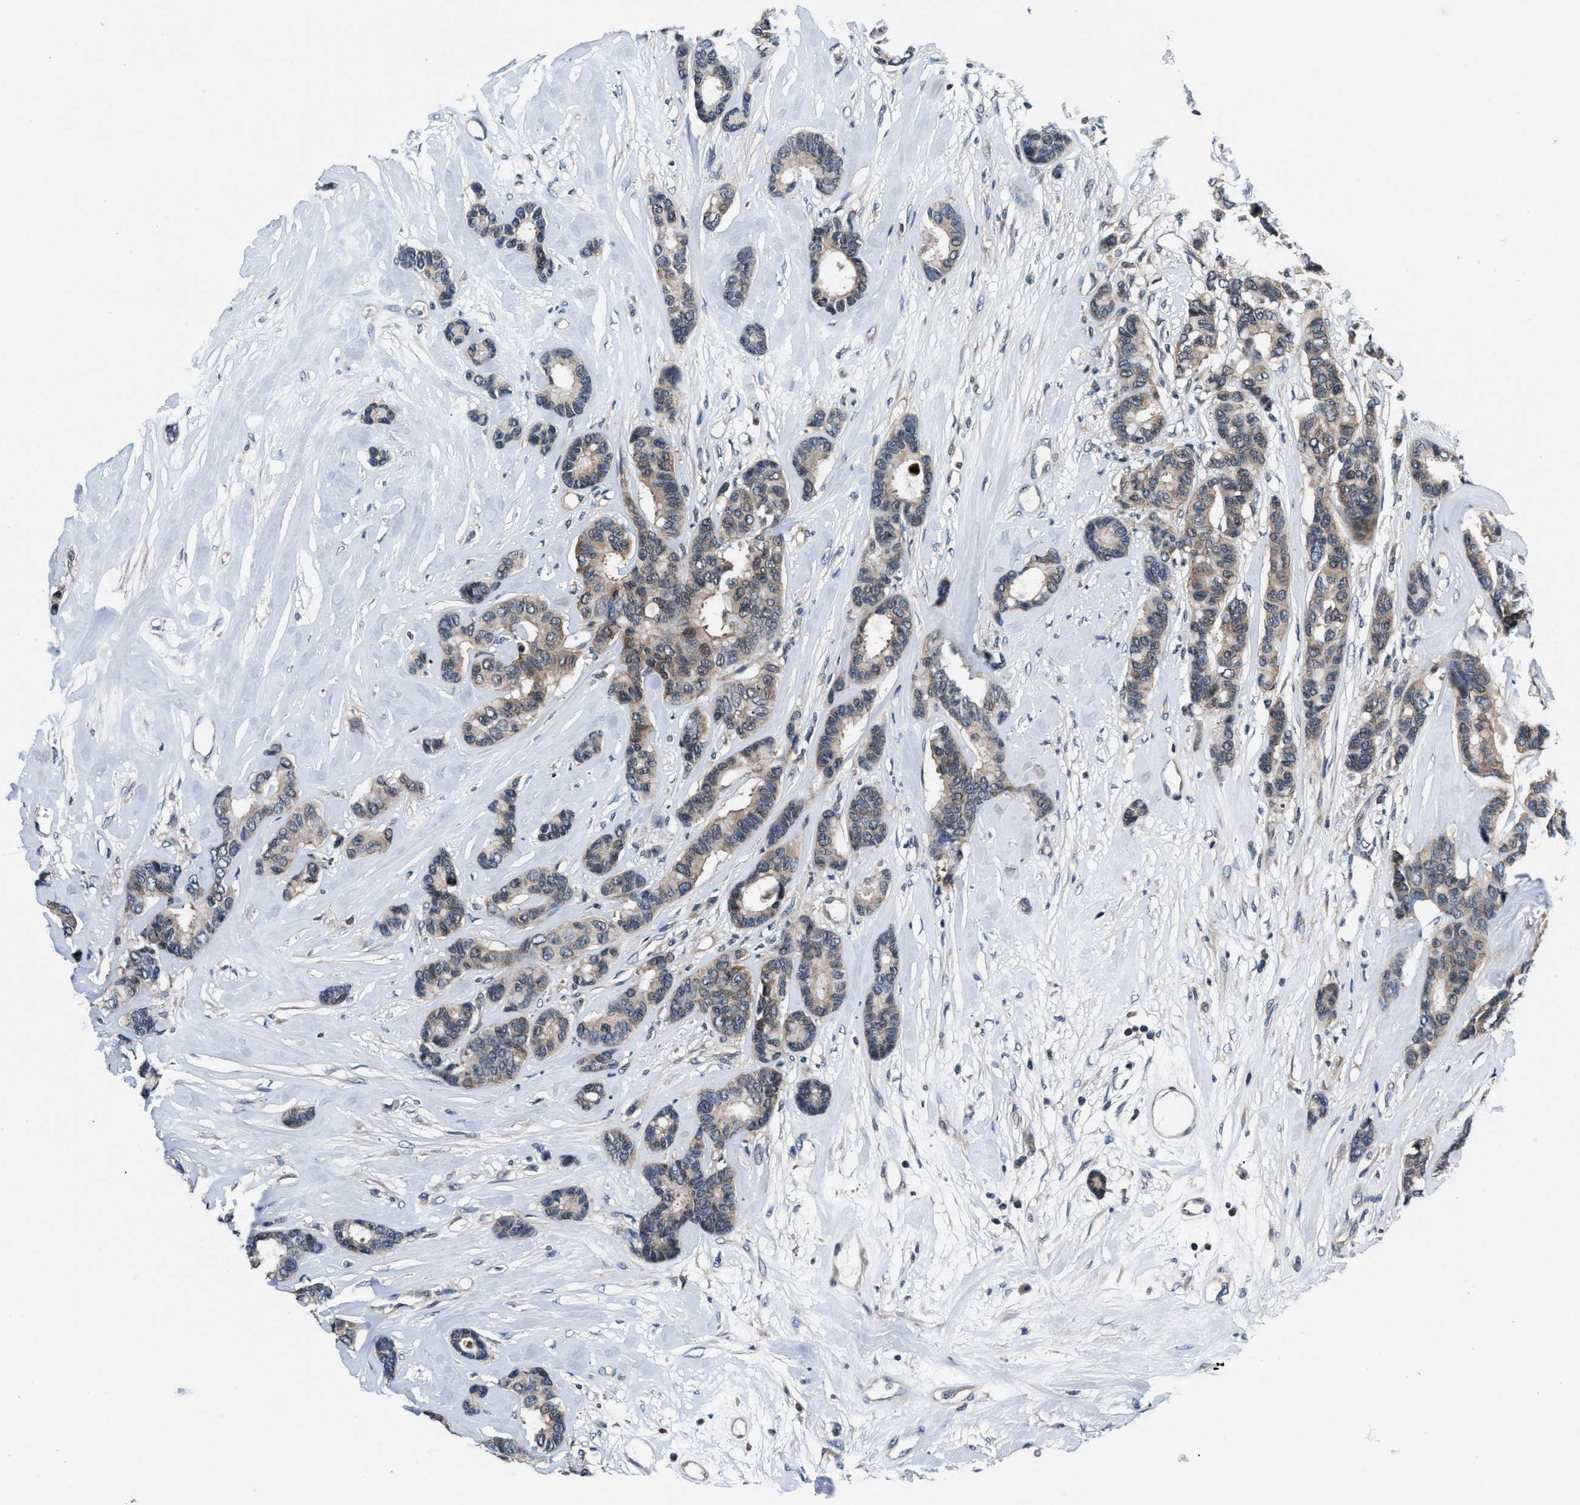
{"staining": {"intensity": "weak", "quantity": ">75%", "location": "cytoplasmic/membranous"}, "tissue": "breast cancer", "cell_type": "Tumor cells", "image_type": "cancer", "snomed": [{"axis": "morphology", "description": "Duct carcinoma"}, {"axis": "topography", "description": "Breast"}], "caption": "Breast cancer stained with DAB (3,3'-diaminobenzidine) immunohistochemistry demonstrates low levels of weak cytoplasmic/membranous positivity in approximately >75% of tumor cells.", "gene": "PRPSAP2", "patient": {"sex": "female", "age": 87}}